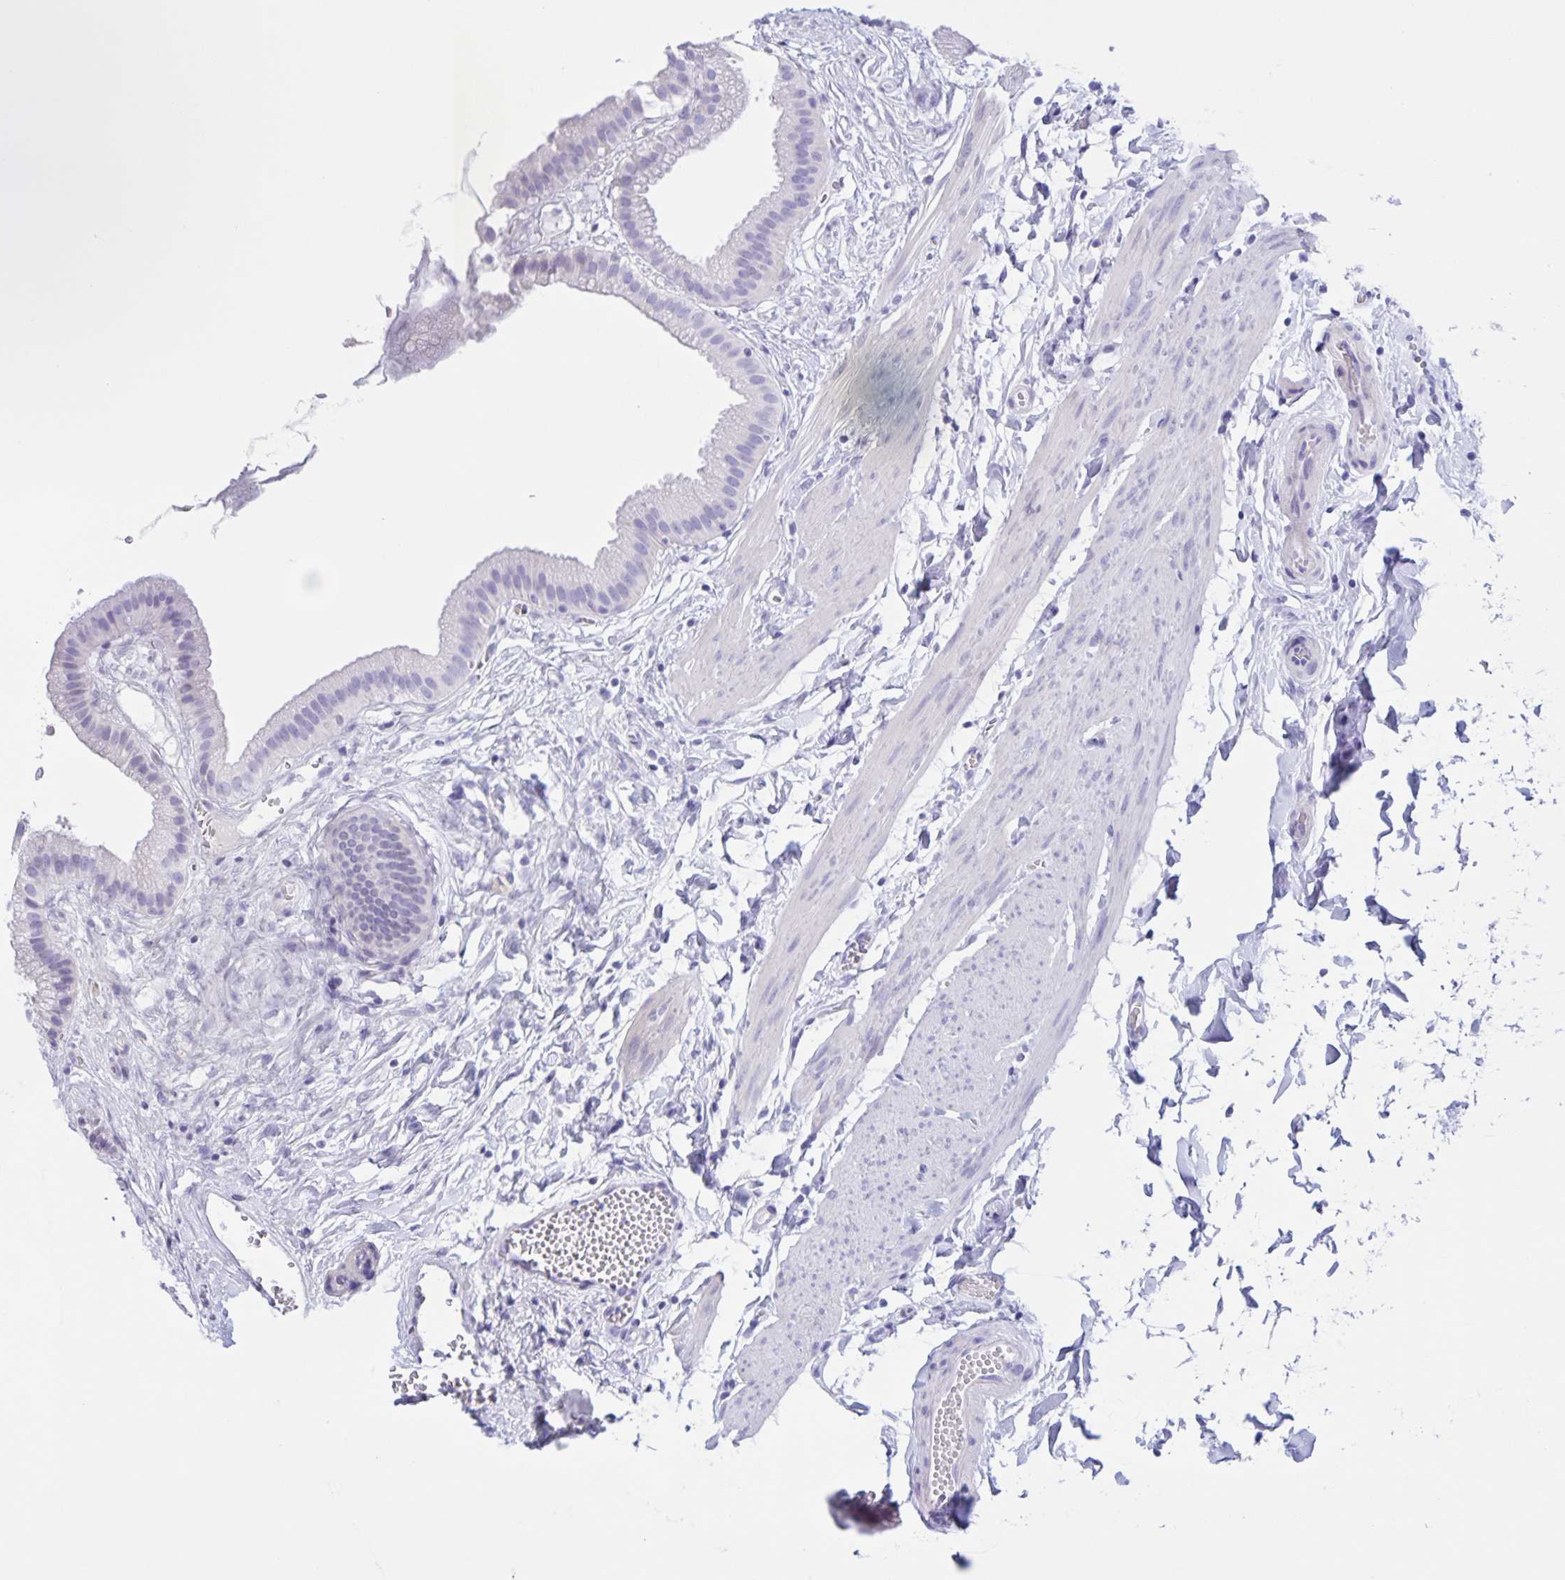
{"staining": {"intensity": "negative", "quantity": "none", "location": "none"}, "tissue": "gallbladder", "cell_type": "Glandular cells", "image_type": "normal", "snomed": [{"axis": "morphology", "description": "Normal tissue, NOS"}, {"axis": "topography", "description": "Gallbladder"}], "caption": "This is an immunohistochemistry (IHC) image of benign human gallbladder. There is no expression in glandular cells.", "gene": "TGIF2LX", "patient": {"sex": "female", "age": 63}}